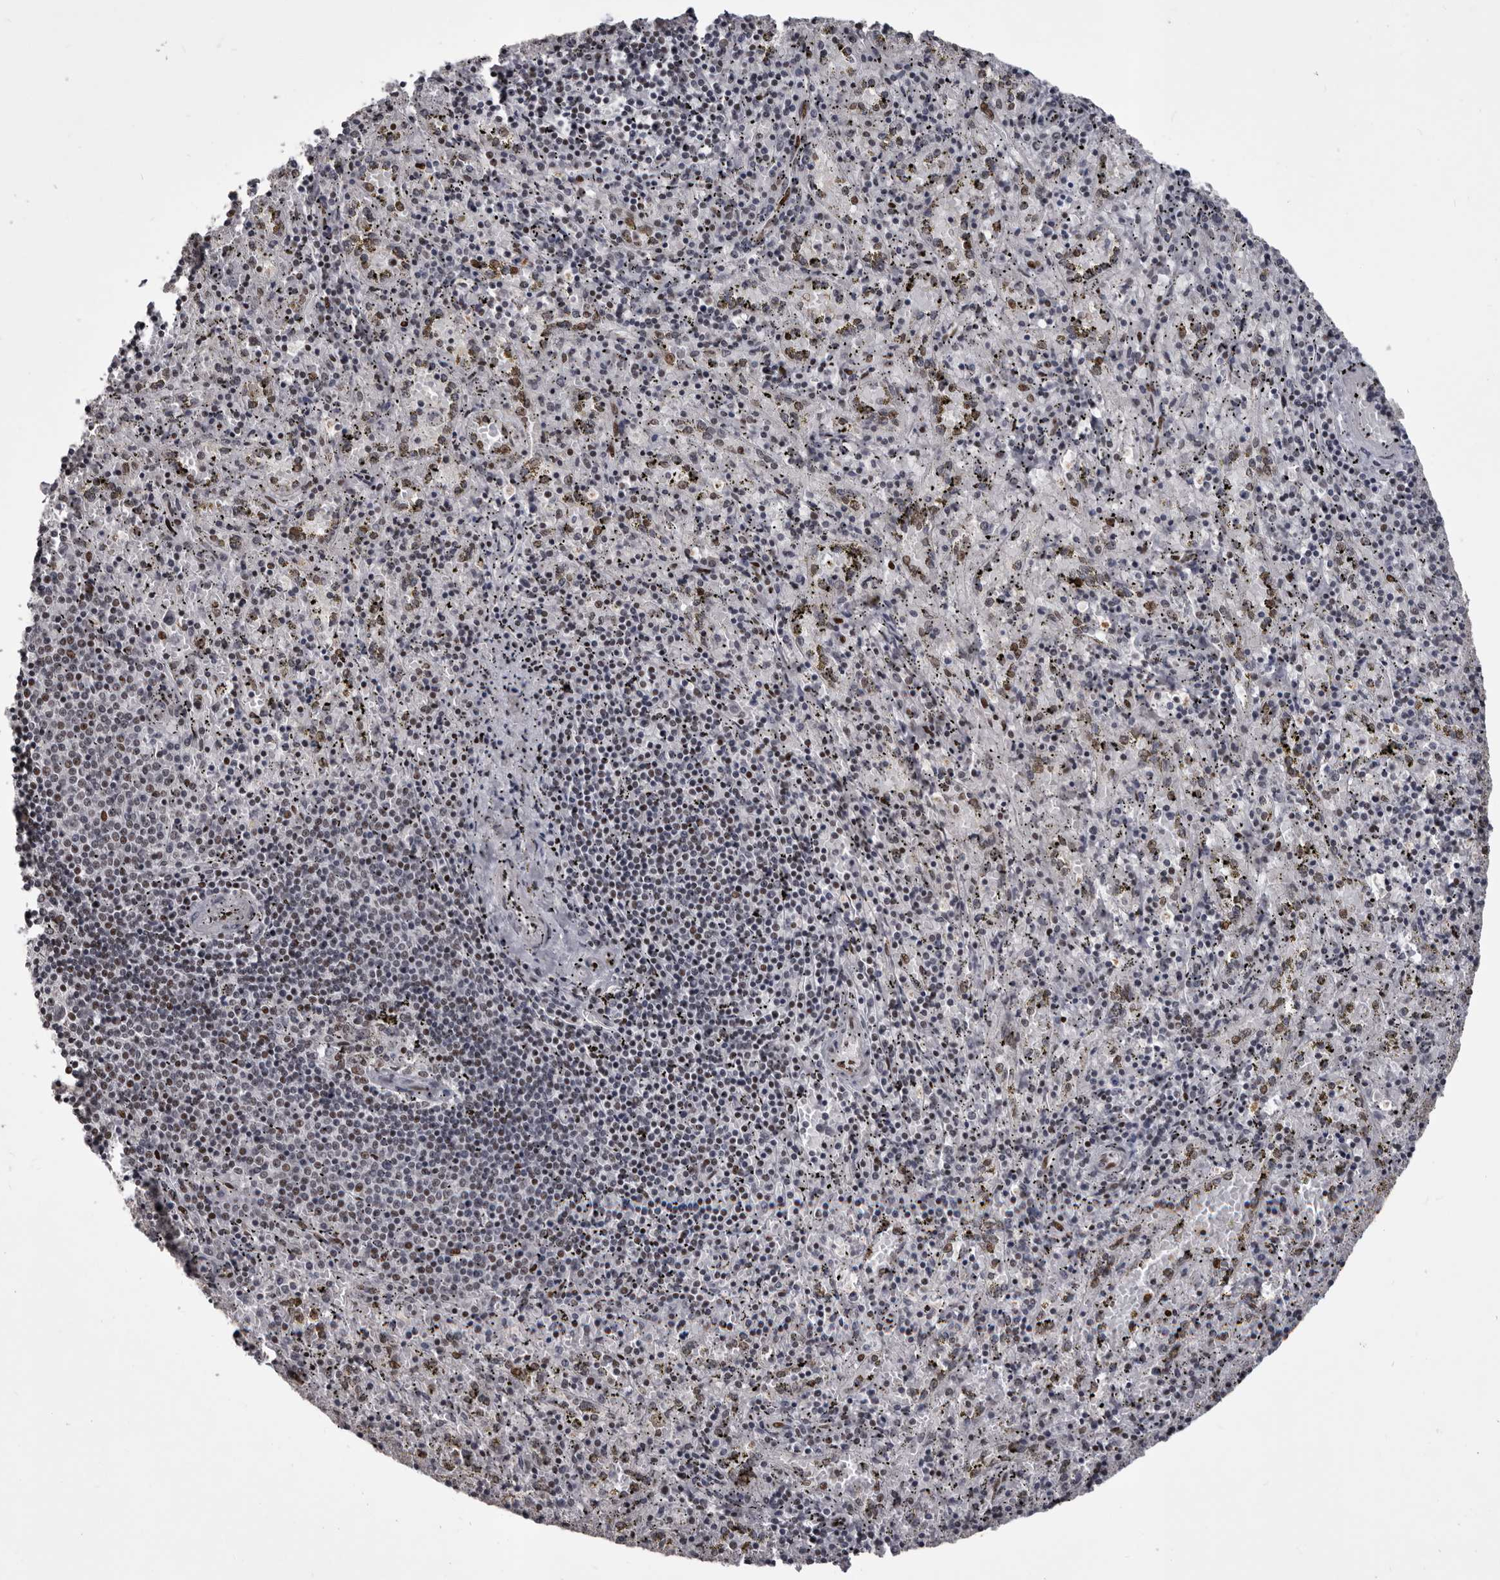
{"staining": {"intensity": "moderate", "quantity": "25%-75%", "location": "nuclear"}, "tissue": "spleen", "cell_type": "Cells in red pulp", "image_type": "normal", "snomed": [{"axis": "morphology", "description": "Normal tissue, NOS"}, {"axis": "topography", "description": "Spleen"}], "caption": "The micrograph exhibits immunohistochemical staining of unremarkable spleen. There is moderate nuclear expression is identified in approximately 25%-75% of cells in red pulp.", "gene": "NUMA1", "patient": {"sex": "male", "age": 11}}